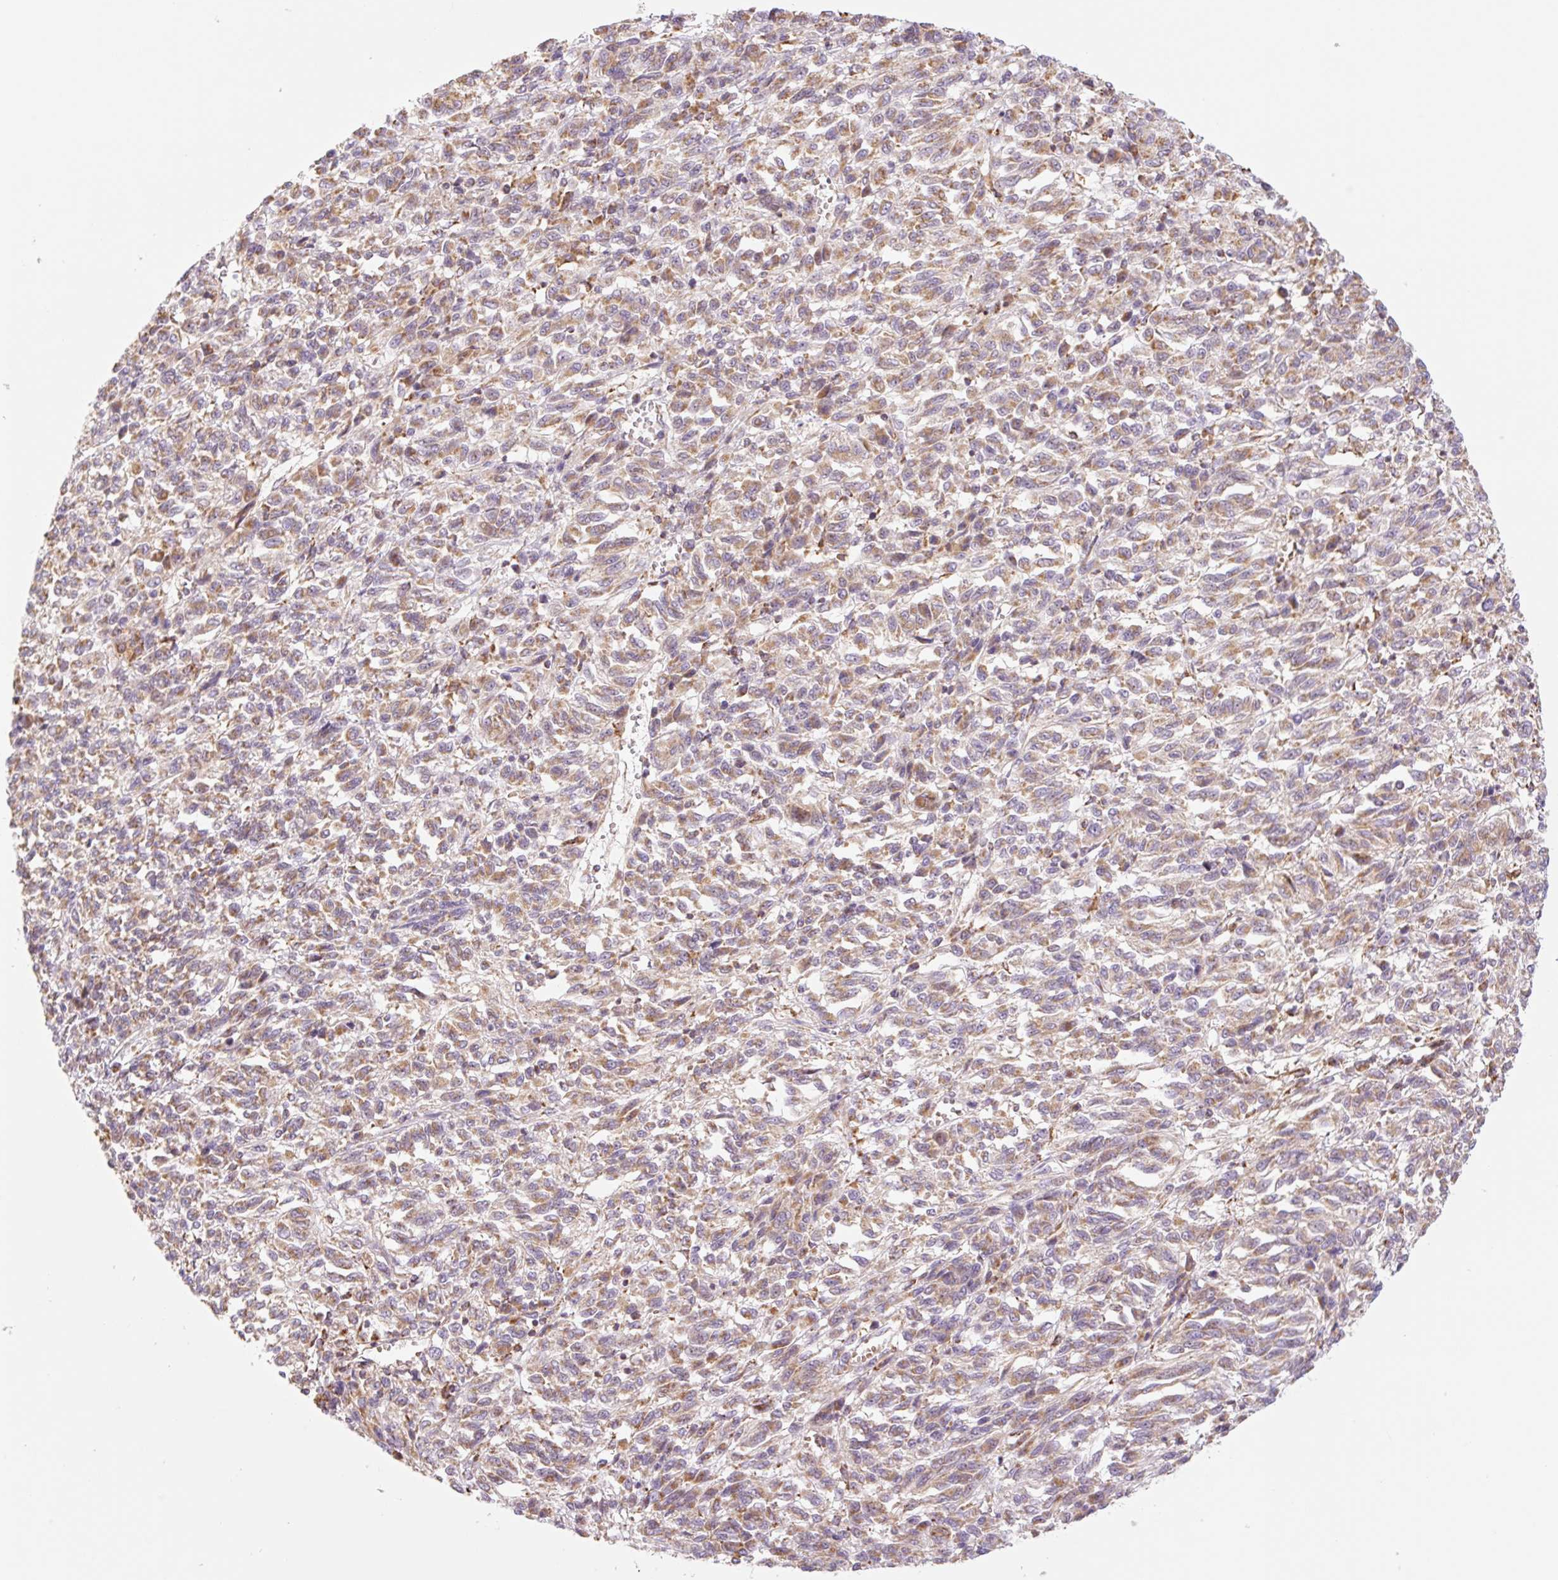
{"staining": {"intensity": "moderate", "quantity": "25%-75%", "location": "cytoplasmic/membranous"}, "tissue": "melanoma", "cell_type": "Tumor cells", "image_type": "cancer", "snomed": [{"axis": "morphology", "description": "Malignant melanoma, Metastatic site"}, {"axis": "topography", "description": "Lung"}], "caption": "Brown immunohistochemical staining in malignant melanoma (metastatic site) exhibits moderate cytoplasmic/membranous expression in approximately 25%-75% of tumor cells.", "gene": "GOSR2", "patient": {"sex": "male", "age": 64}}